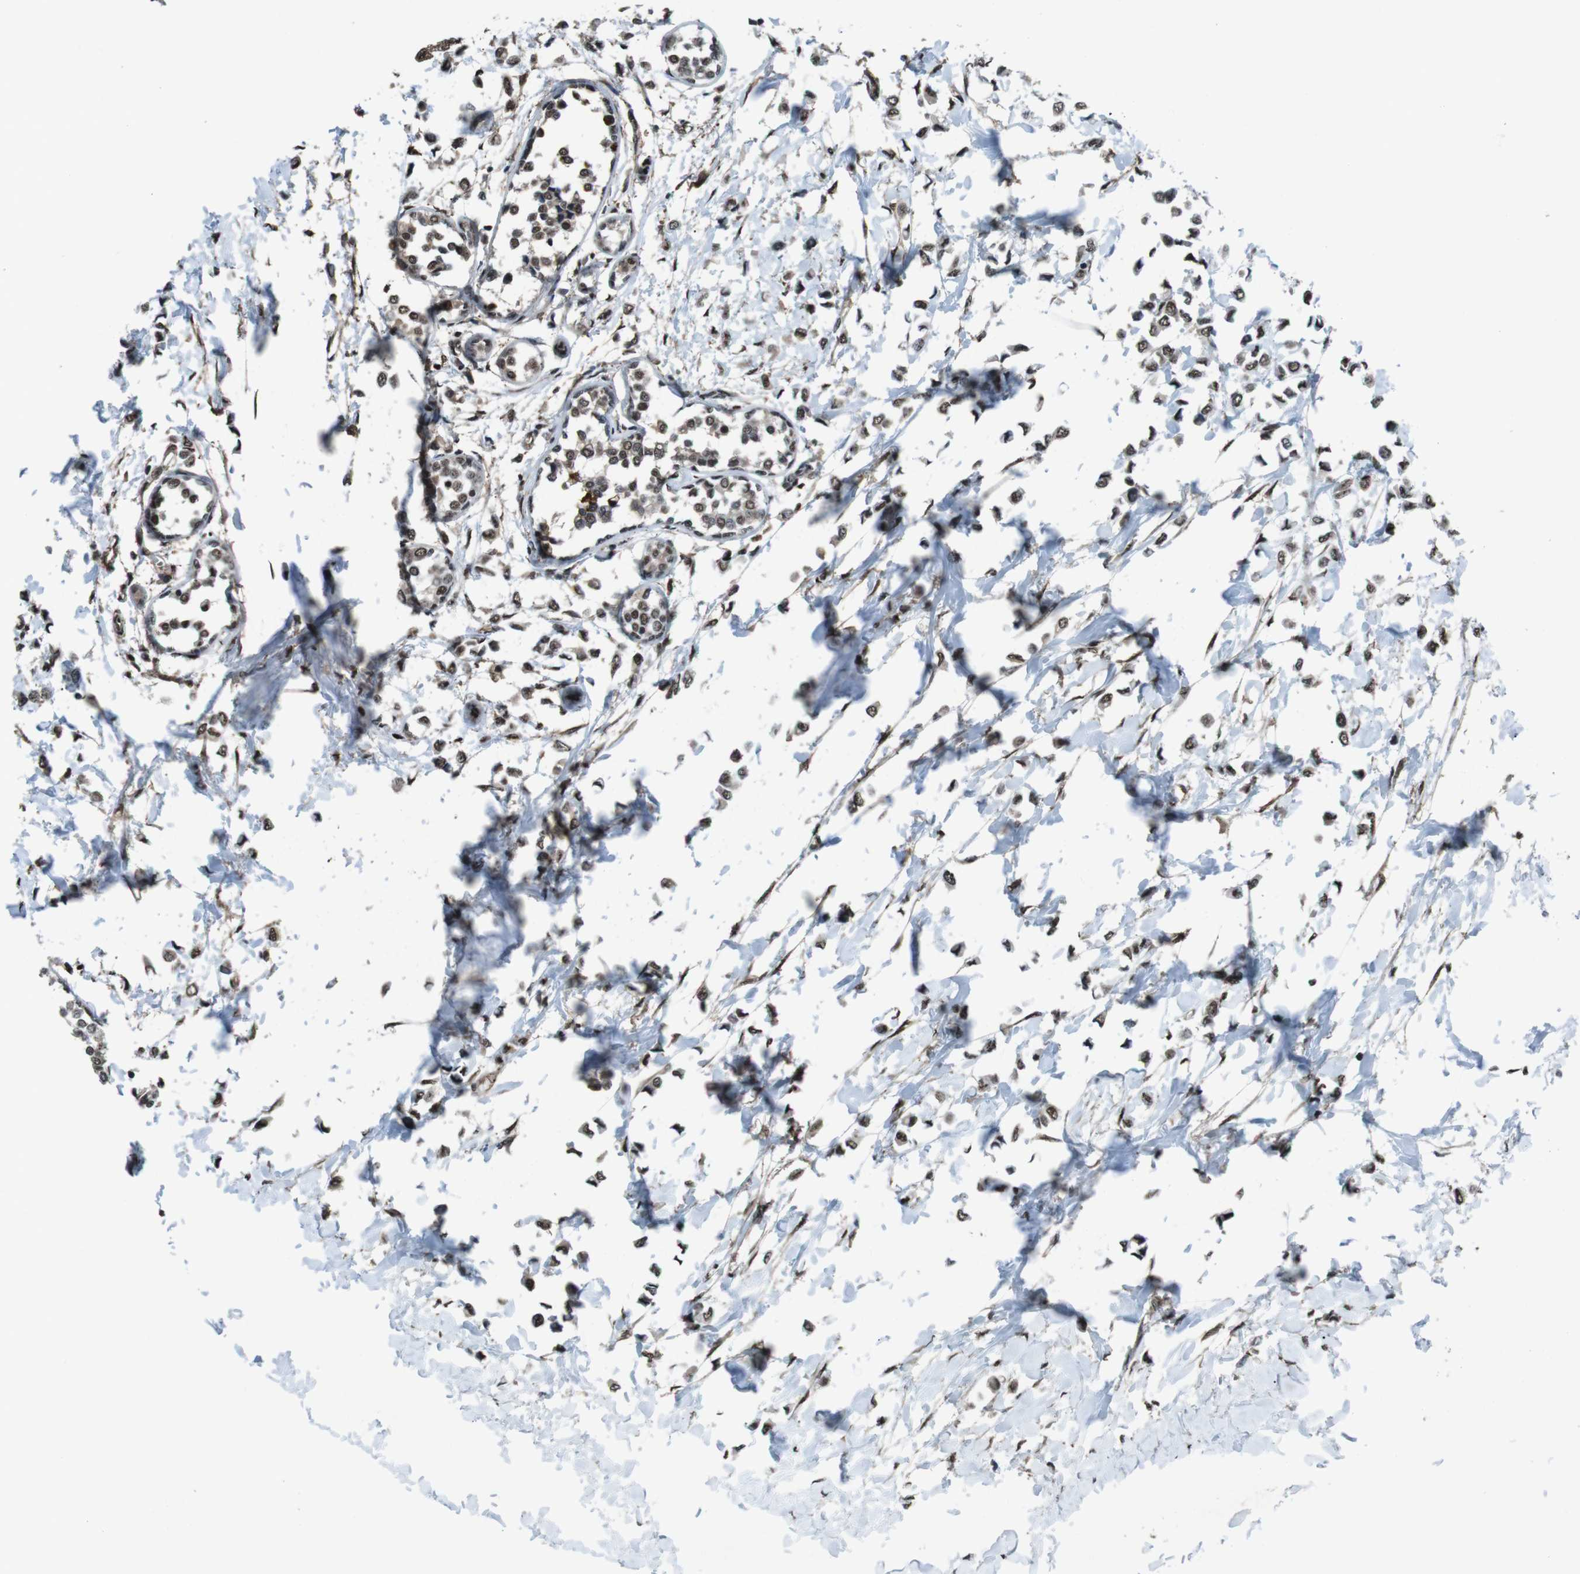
{"staining": {"intensity": "moderate", "quantity": ">75%", "location": "nuclear"}, "tissue": "breast cancer", "cell_type": "Tumor cells", "image_type": "cancer", "snomed": [{"axis": "morphology", "description": "Lobular carcinoma"}, {"axis": "topography", "description": "Breast"}], "caption": "A high-resolution micrograph shows immunohistochemistry (IHC) staining of breast cancer (lobular carcinoma), which displays moderate nuclear positivity in approximately >75% of tumor cells.", "gene": "NR4A2", "patient": {"sex": "female", "age": 51}}